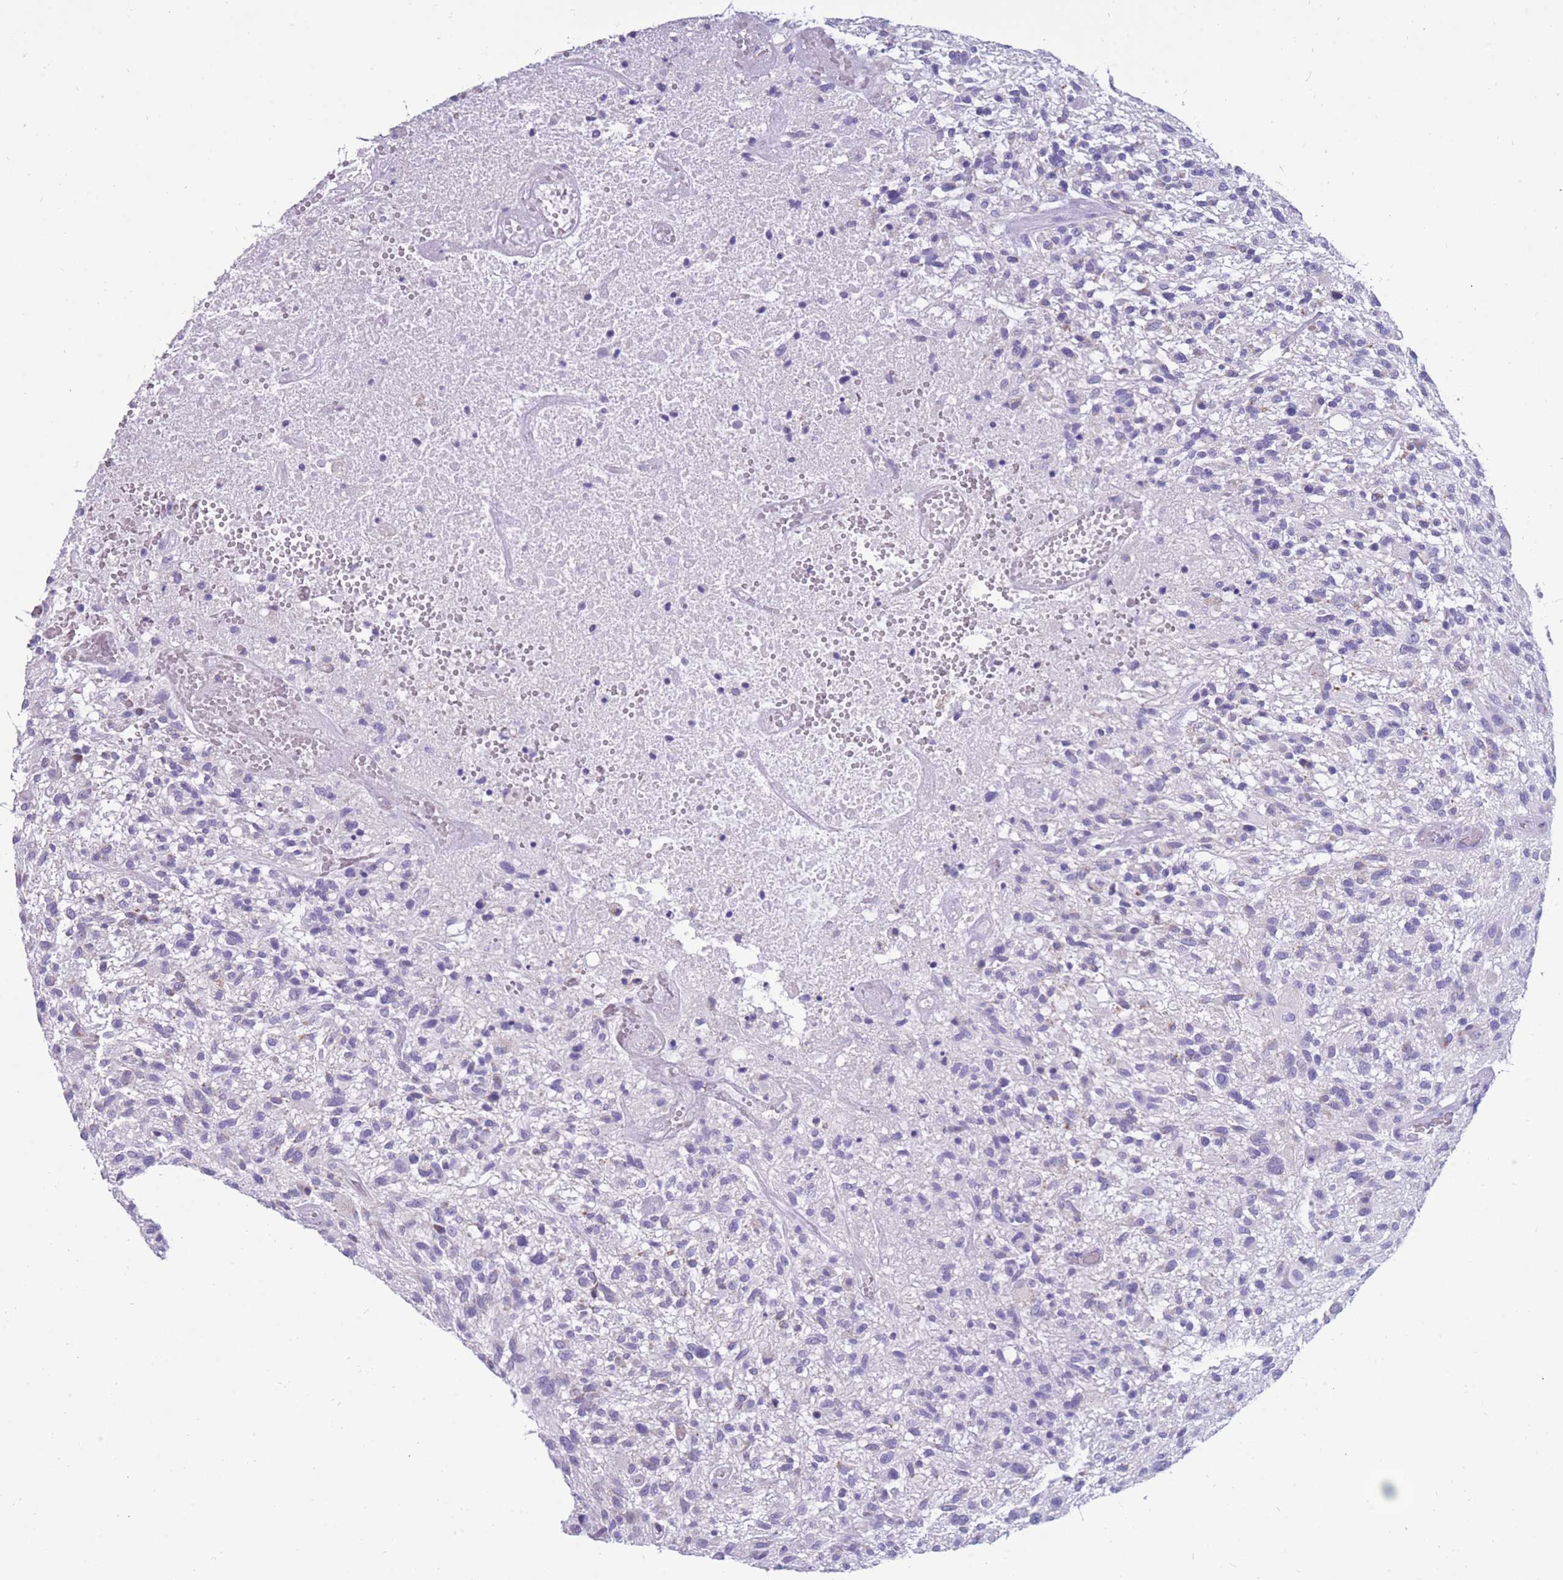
{"staining": {"intensity": "negative", "quantity": "none", "location": "none"}, "tissue": "glioma", "cell_type": "Tumor cells", "image_type": "cancer", "snomed": [{"axis": "morphology", "description": "Glioma, malignant, High grade"}, {"axis": "topography", "description": "Brain"}], "caption": "The IHC image has no significant expression in tumor cells of glioma tissue.", "gene": "INTS2", "patient": {"sex": "male", "age": 47}}